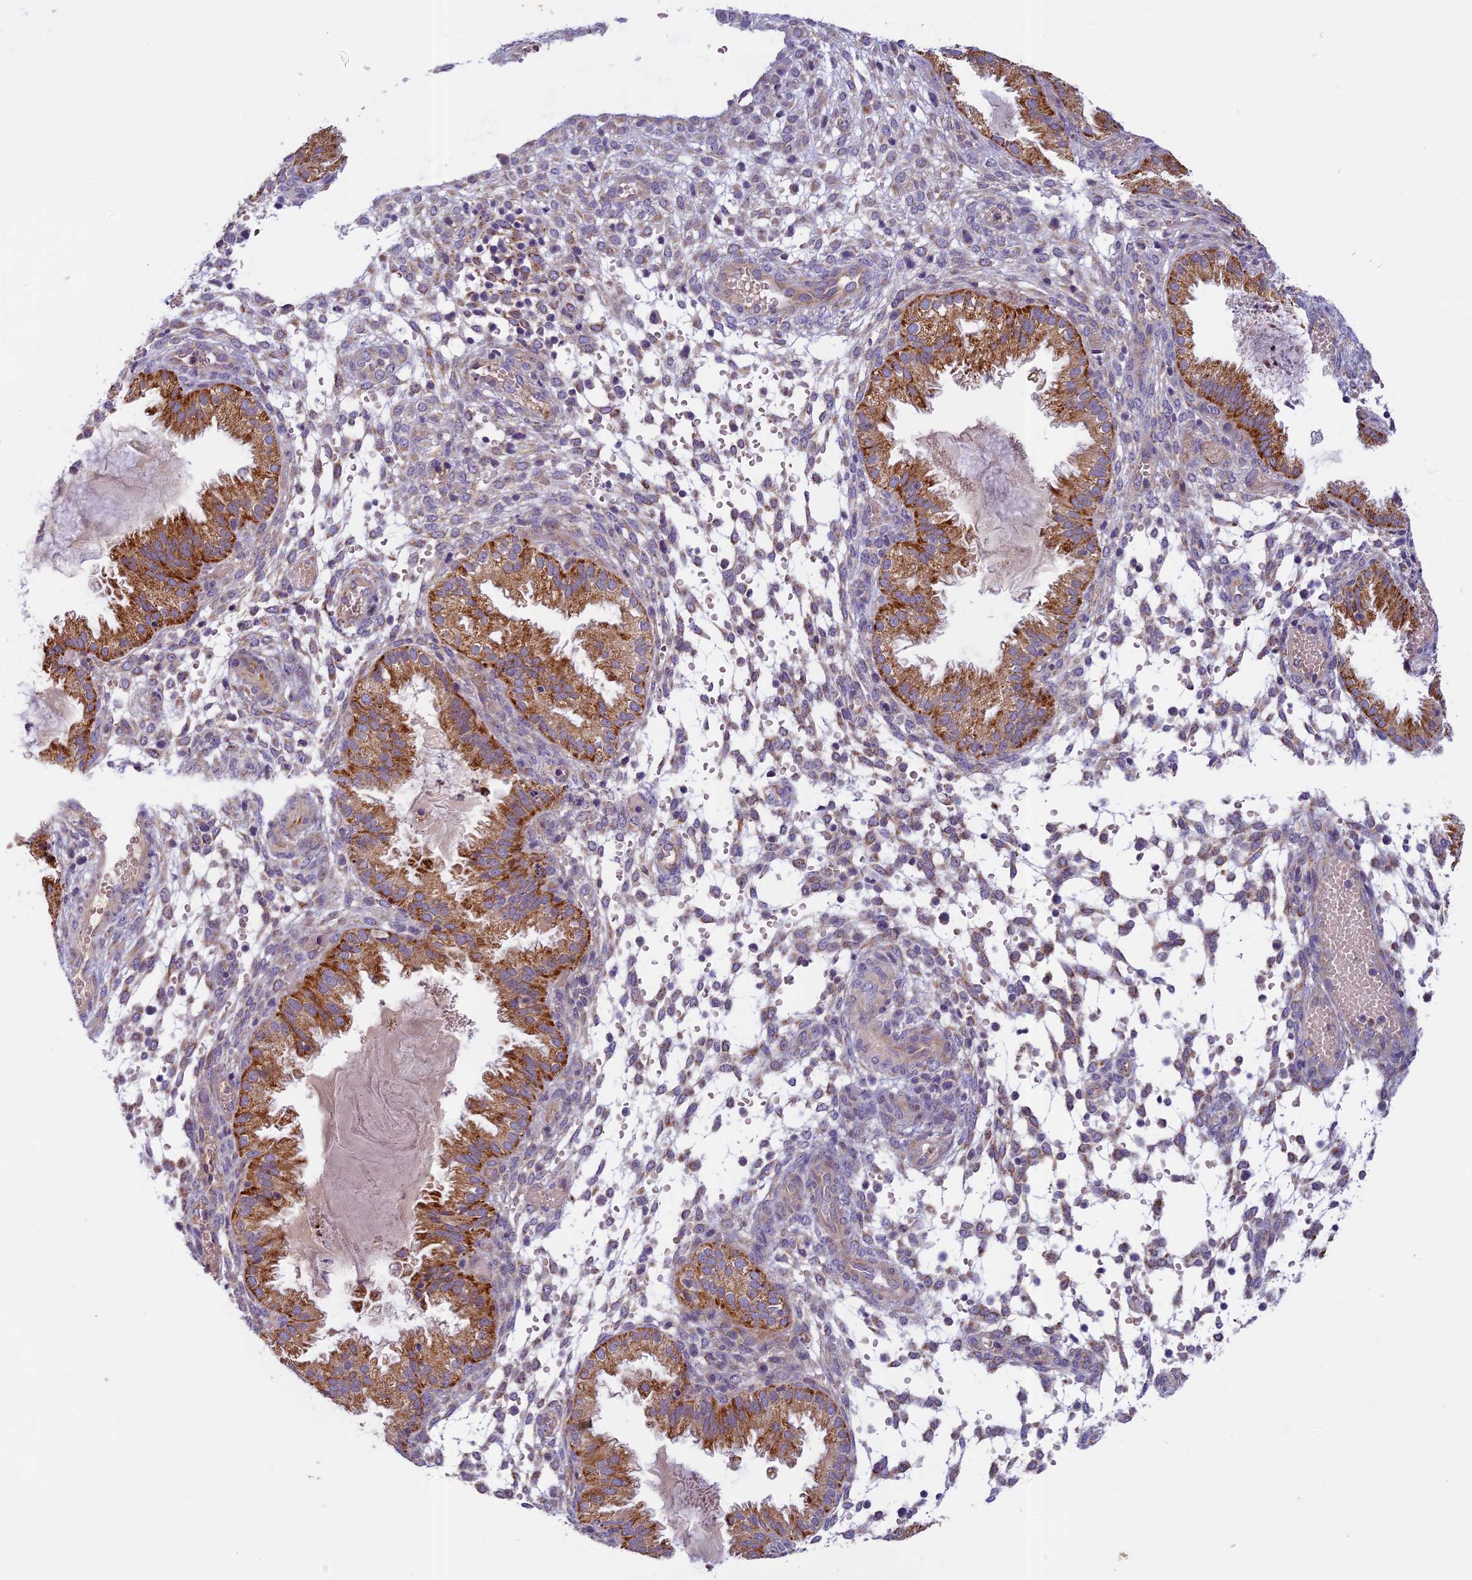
{"staining": {"intensity": "moderate", "quantity": "25%-75%", "location": "cytoplasmic/membranous"}, "tissue": "endometrium", "cell_type": "Glandular cells", "image_type": "normal", "snomed": [{"axis": "morphology", "description": "Normal tissue, NOS"}, {"axis": "topography", "description": "Endometrium"}], "caption": "This micrograph exhibits immunohistochemistry (IHC) staining of unremarkable endometrium, with medium moderate cytoplasmic/membranous staining in approximately 25%-75% of glandular cells.", "gene": "SEMA7A", "patient": {"sex": "female", "age": 33}}